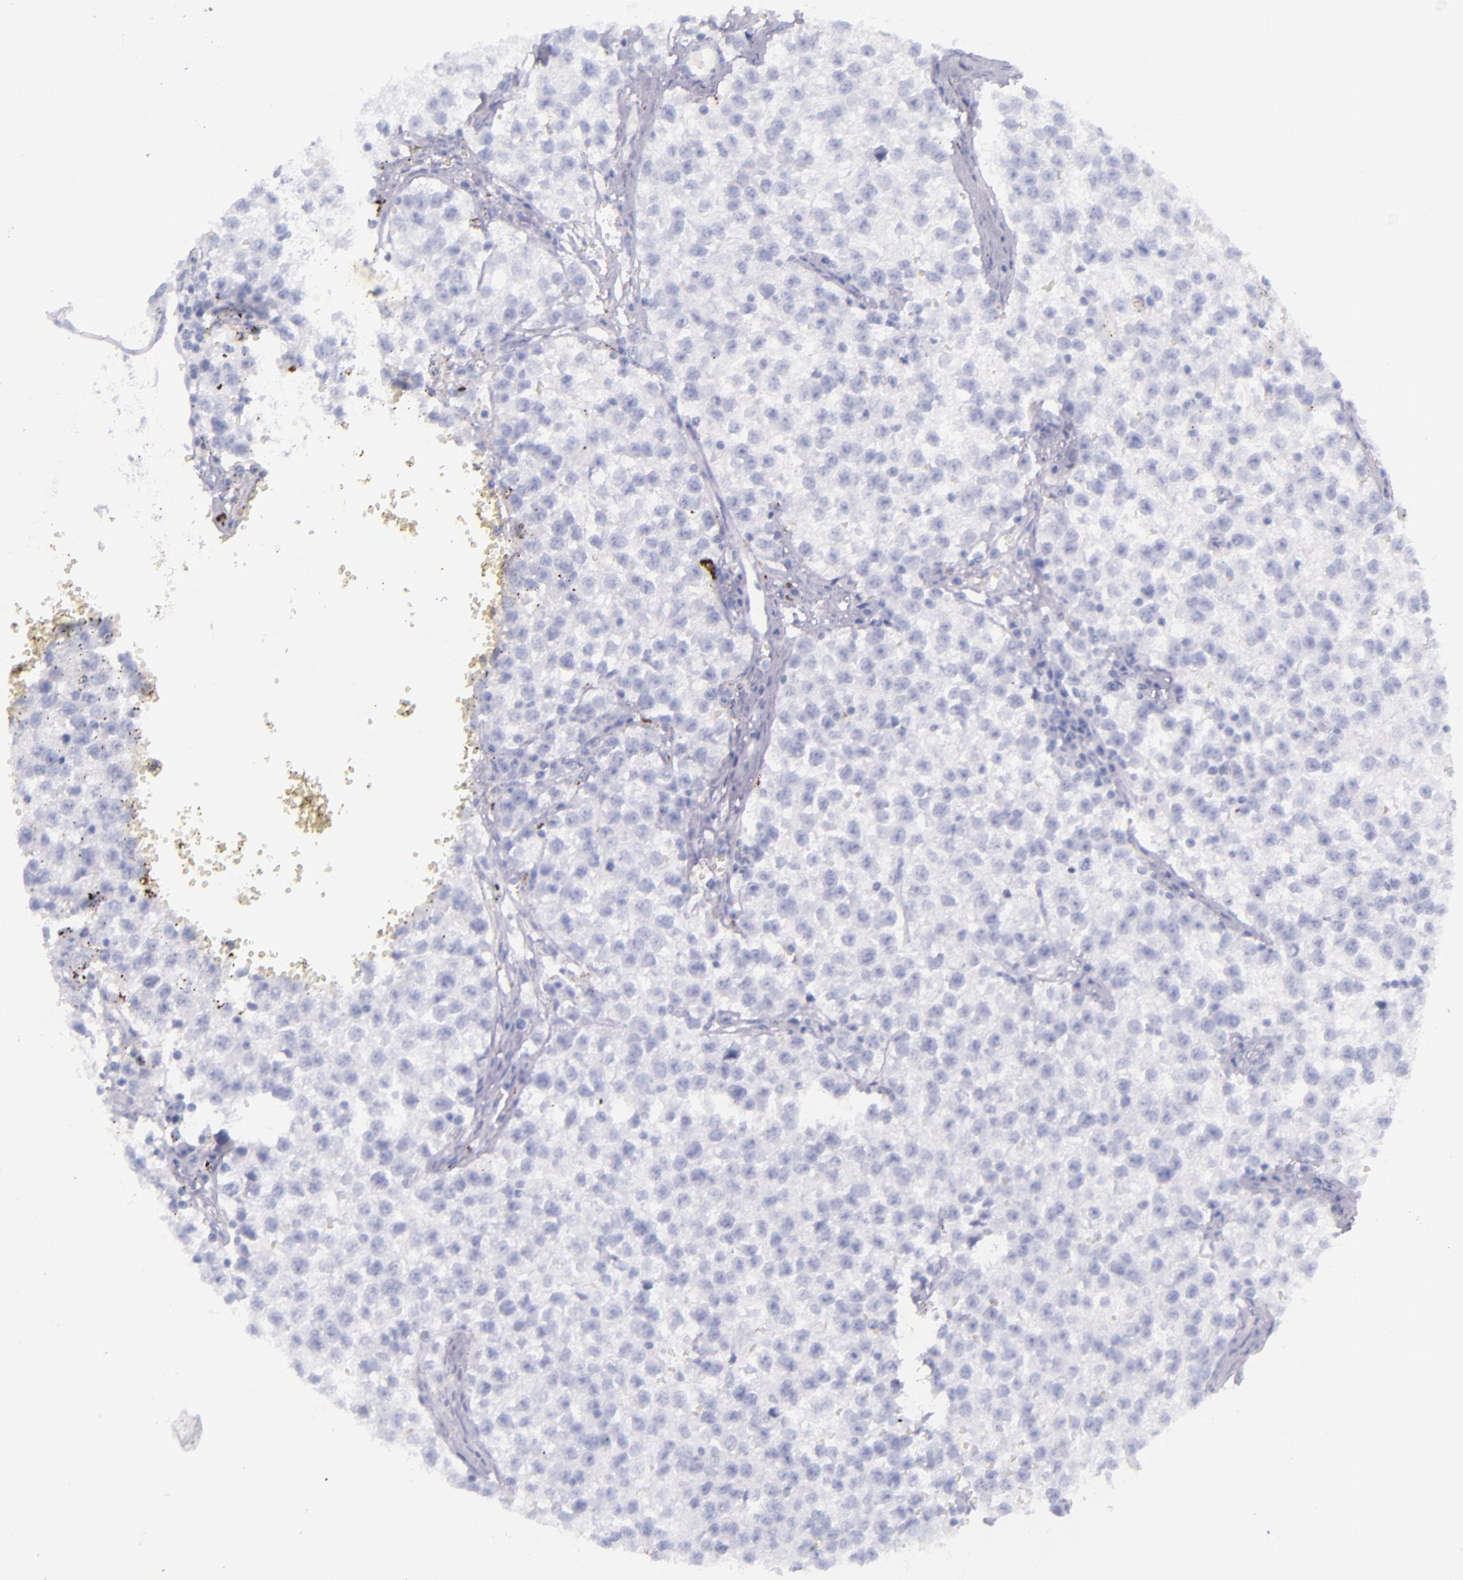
{"staining": {"intensity": "negative", "quantity": "none", "location": "none"}, "tissue": "testis cancer", "cell_type": "Tumor cells", "image_type": "cancer", "snomed": [{"axis": "morphology", "description": "Seminoma, NOS"}, {"axis": "topography", "description": "Testis"}], "caption": "An immunohistochemistry histopathology image of testis cancer (seminoma) is shown. There is no staining in tumor cells of testis cancer (seminoma).", "gene": "SFTPB", "patient": {"sex": "male", "age": 35}}